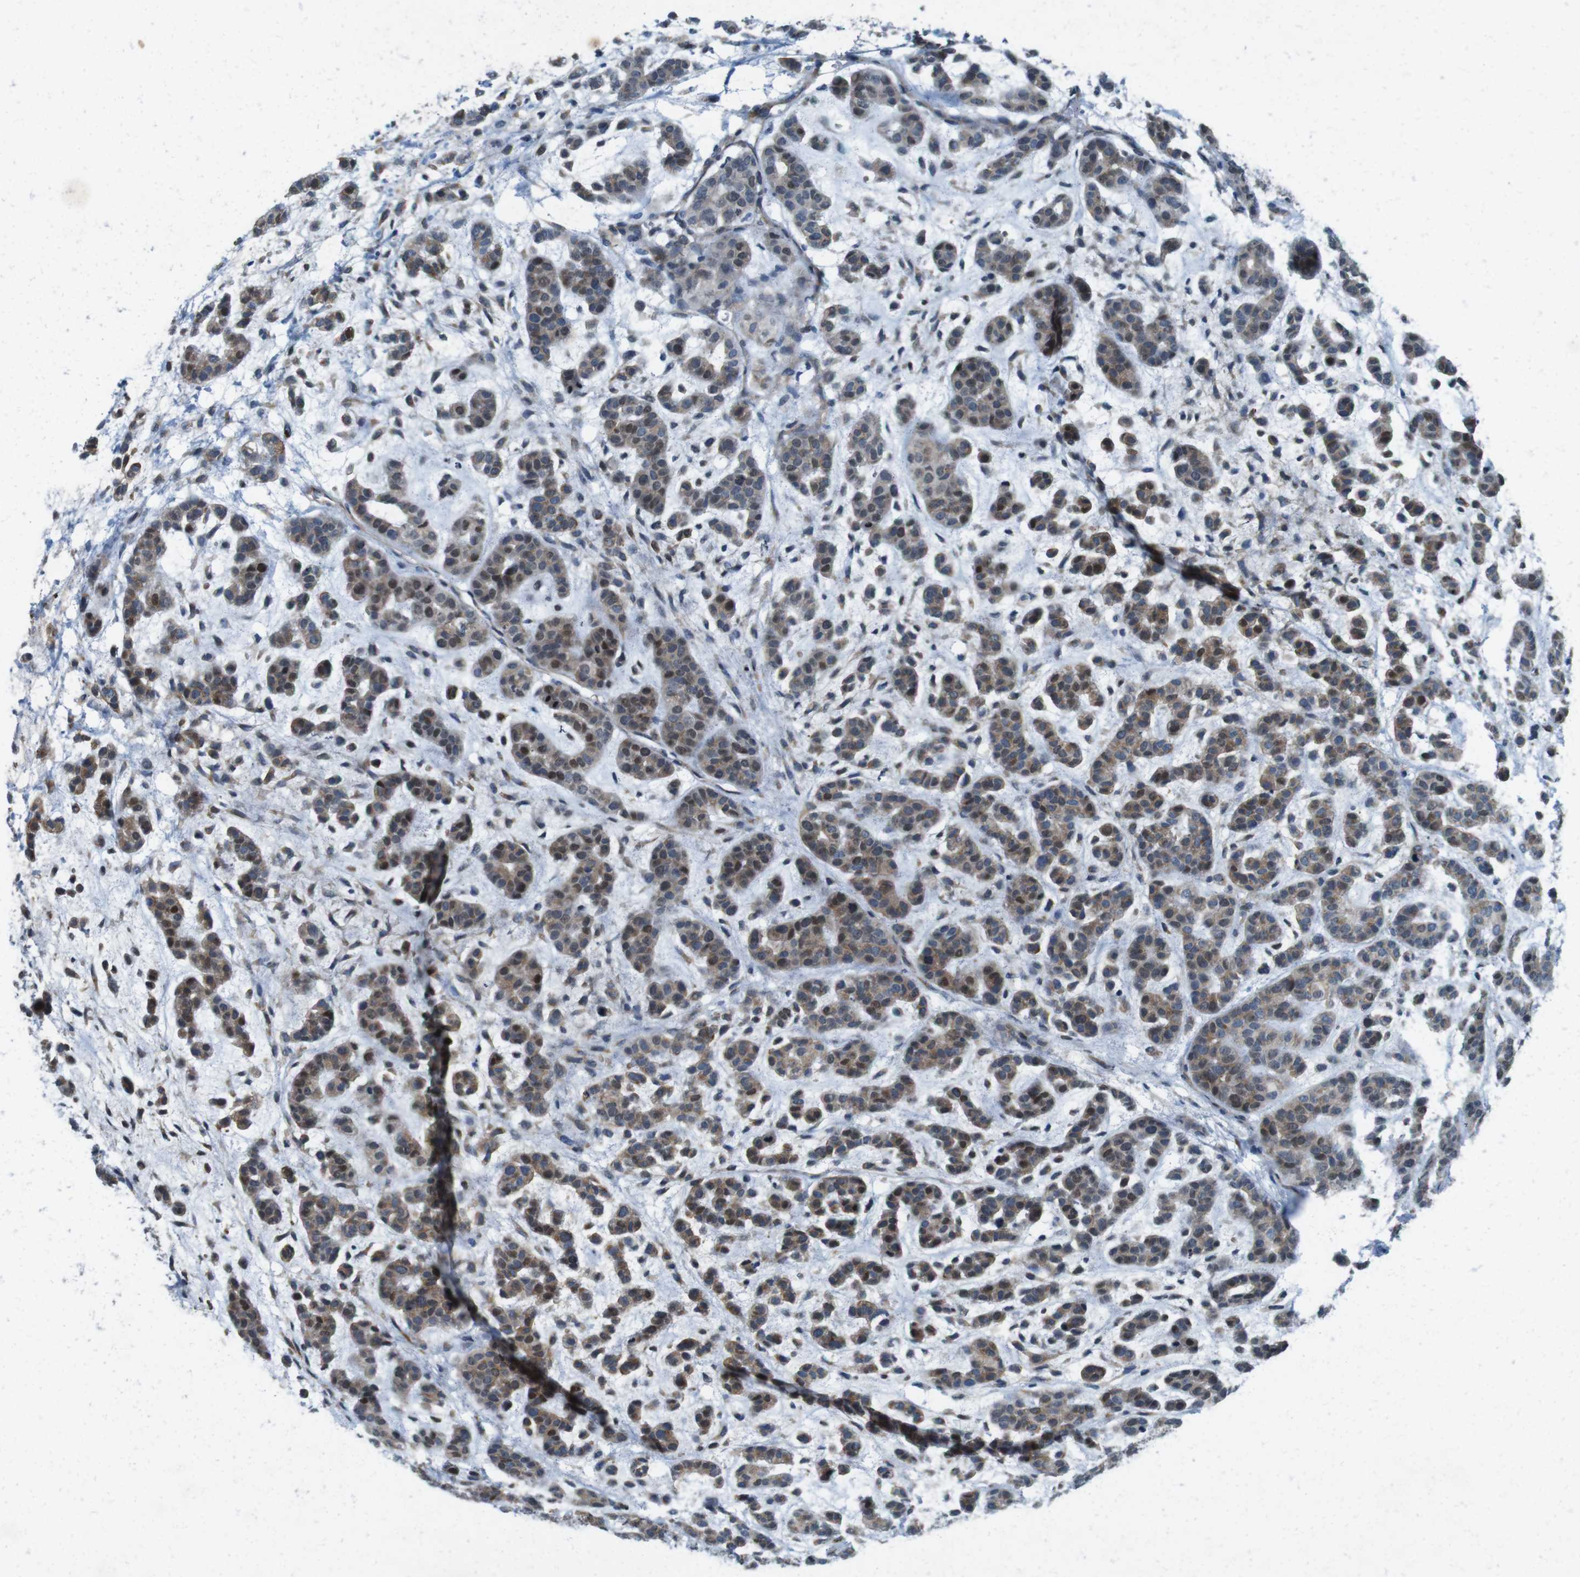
{"staining": {"intensity": "moderate", "quantity": "25%-75%", "location": "nuclear"}, "tissue": "head and neck cancer", "cell_type": "Tumor cells", "image_type": "cancer", "snomed": [{"axis": "morphology", "description": "Adenocarcinoma, NOS"}, {"axis": "morphology", "description": "Adenoma, NOS"}, {"axis": "topography", "description": "Head-Neck"}], "caption": "Brown immunohistochemical staining in head and neck cancer (adenocarcinoma) shows moderate nuclear positivity in about 25%-75% of tumor cells.", "gene": "SKI", "patient": {"sex": "female", "age": 55}}